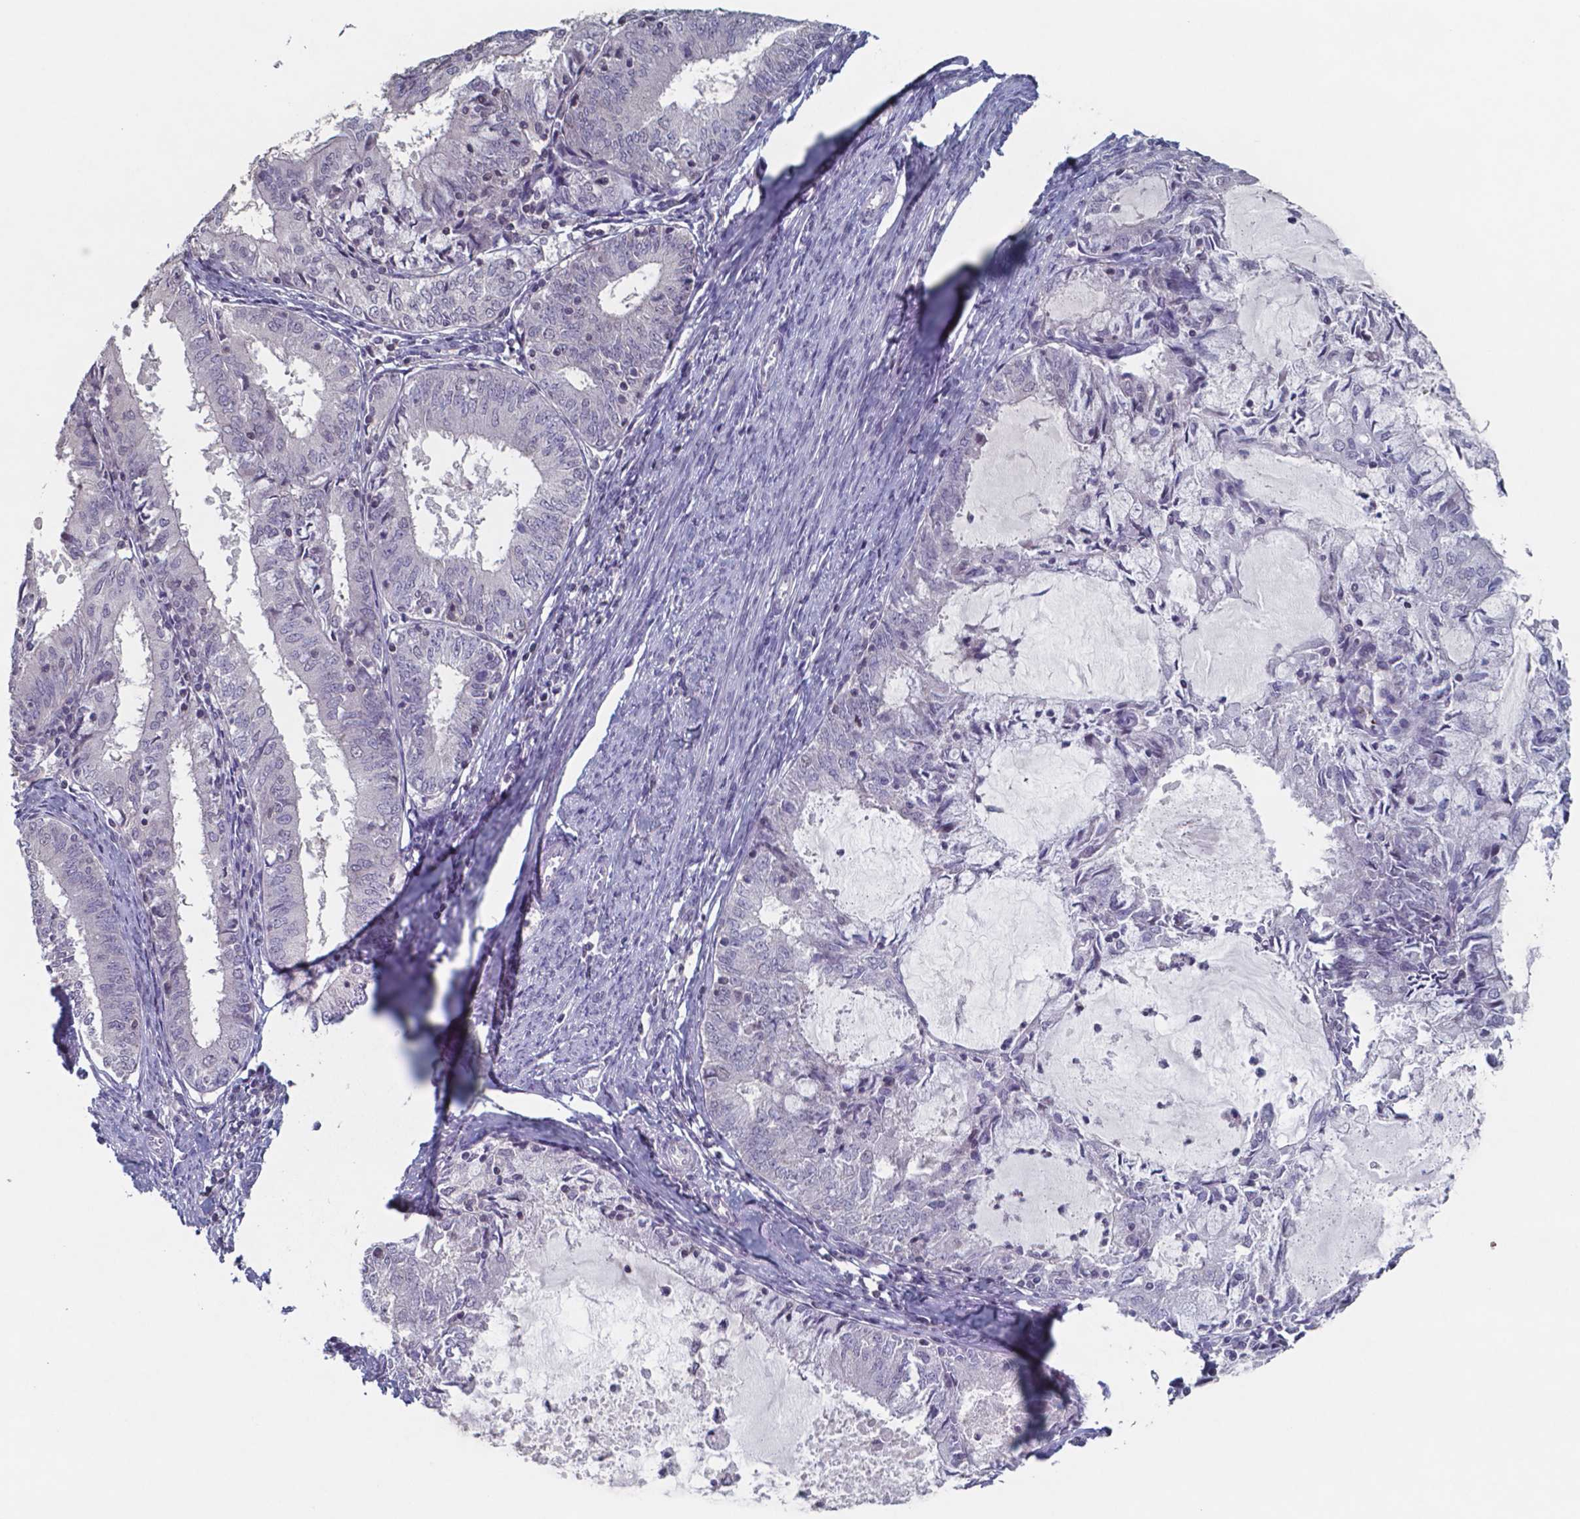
{"staining": {"intensity": "negative", "quantity": "none", "location": "none"}, "tissue": "endometrial cancer", "cell_type": "Tumor cells", "image_type": "cancer", "snomed": [{"axis": "morphology", "description": "Adenocarcinoma, NOS"}, {"axis": "topography", "description": "Endometrium"}], "caption": "Endometrial adenocarcinoma was stained to show a protein in brown. There is no significant positivity in tumor cells. The staining was performed using DAB (3,3'-diaminobenzidine) to visualize the protein expression in brown, while the nuclei were stained in blue with hematoxylin (Magnification: 20x).", "gene": "TDP2", "patient": {"sex": "female", "age": 57}}